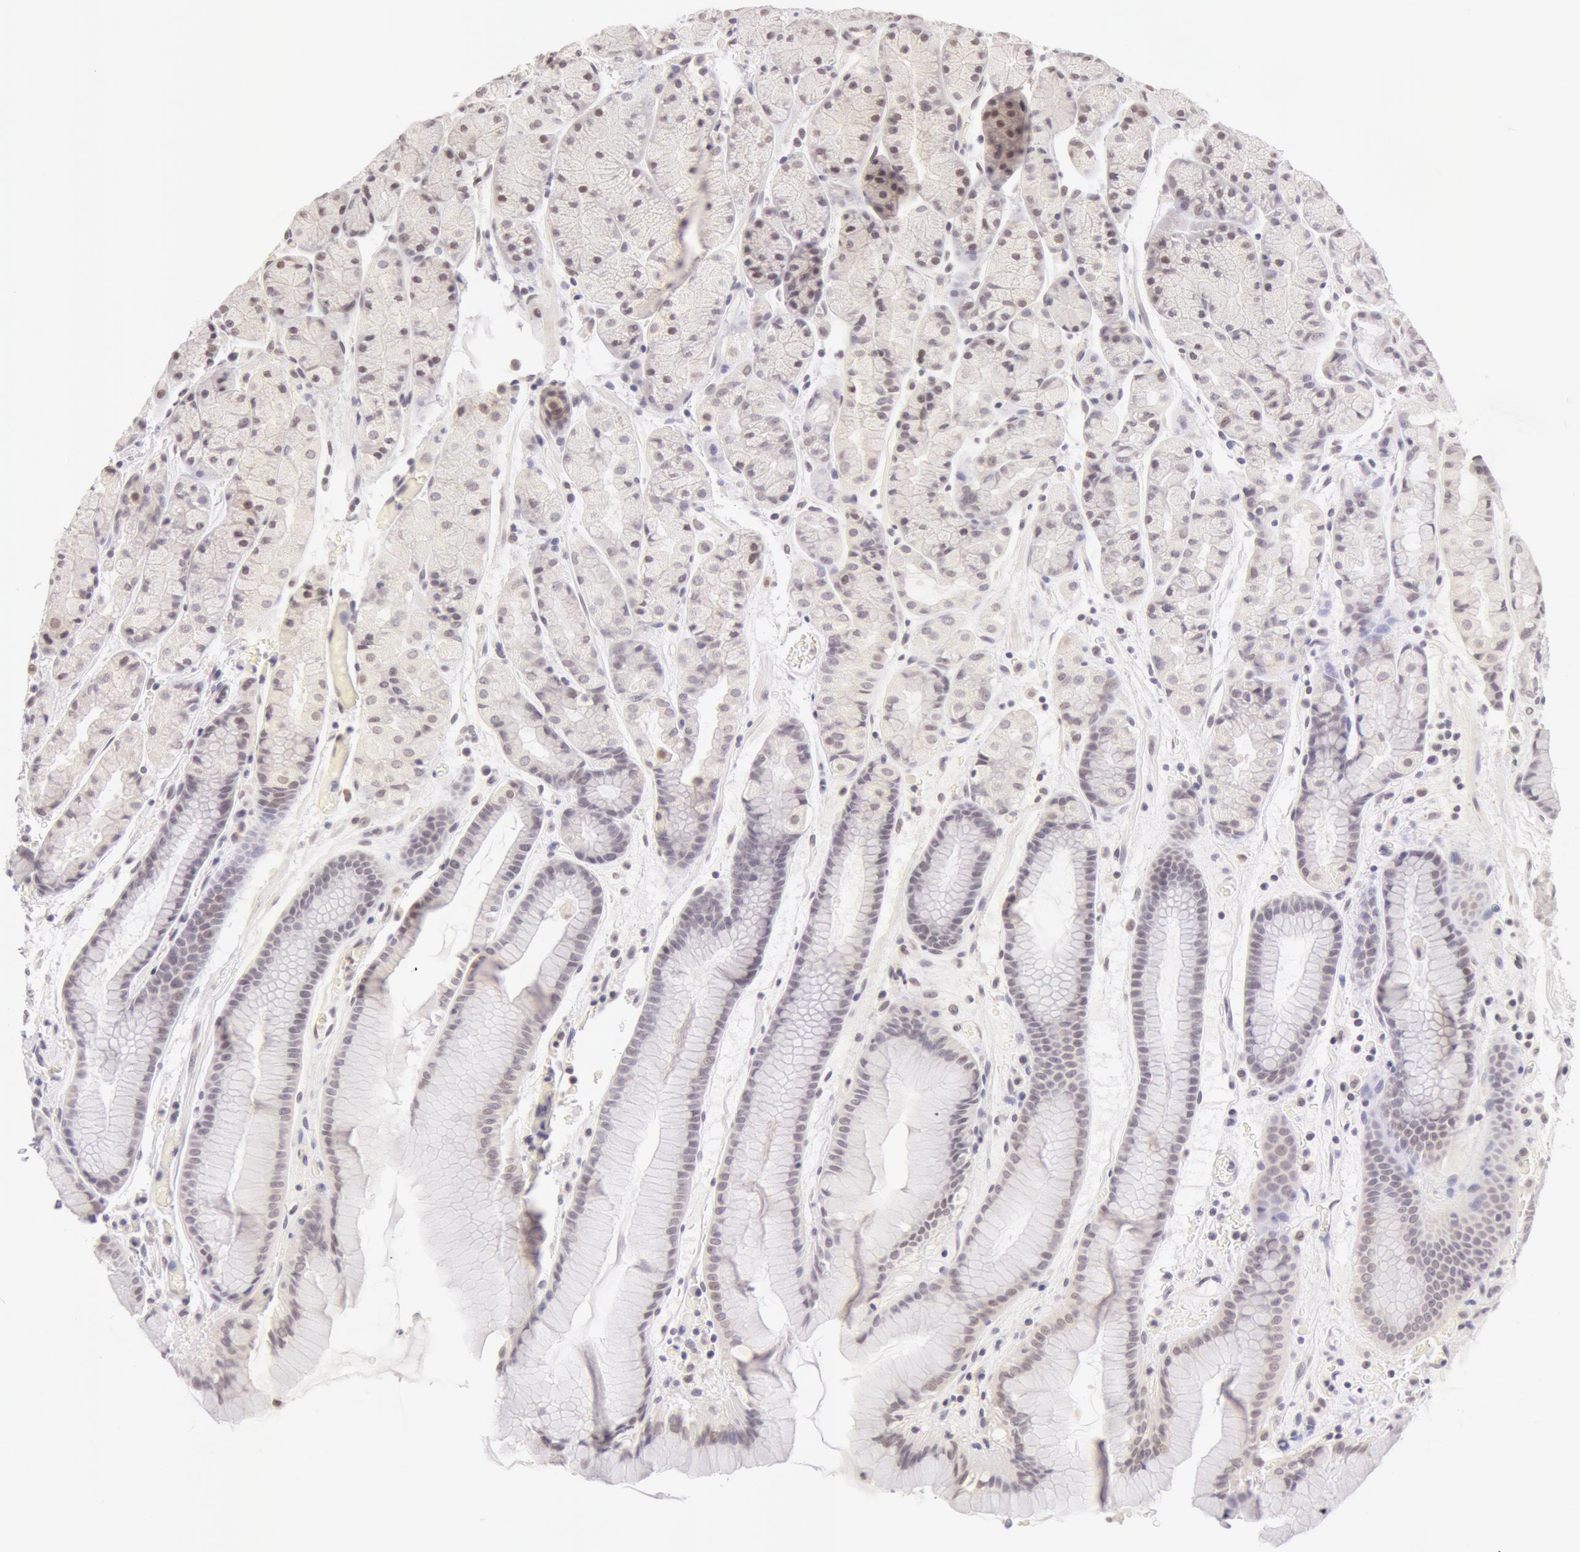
{"staining": {"intensity": "negative", "quantity": "none", "location": "none"}, "tissue": "stomach", "cell_type": "Glandular cells", "image_type": "normal", "snomed": [{"axis": "morphology", "description": "Normal tissue, NOS"}, {"axis": "topography", "description": "Stomach, upper"}], "caption": "A photomicrograph of human stomach is negative for staining in glandular cells. (DAB immunohistochemistry, high magnification).", "gene": "ZNF597", "patient": {"sex": "male", "age": 72}}